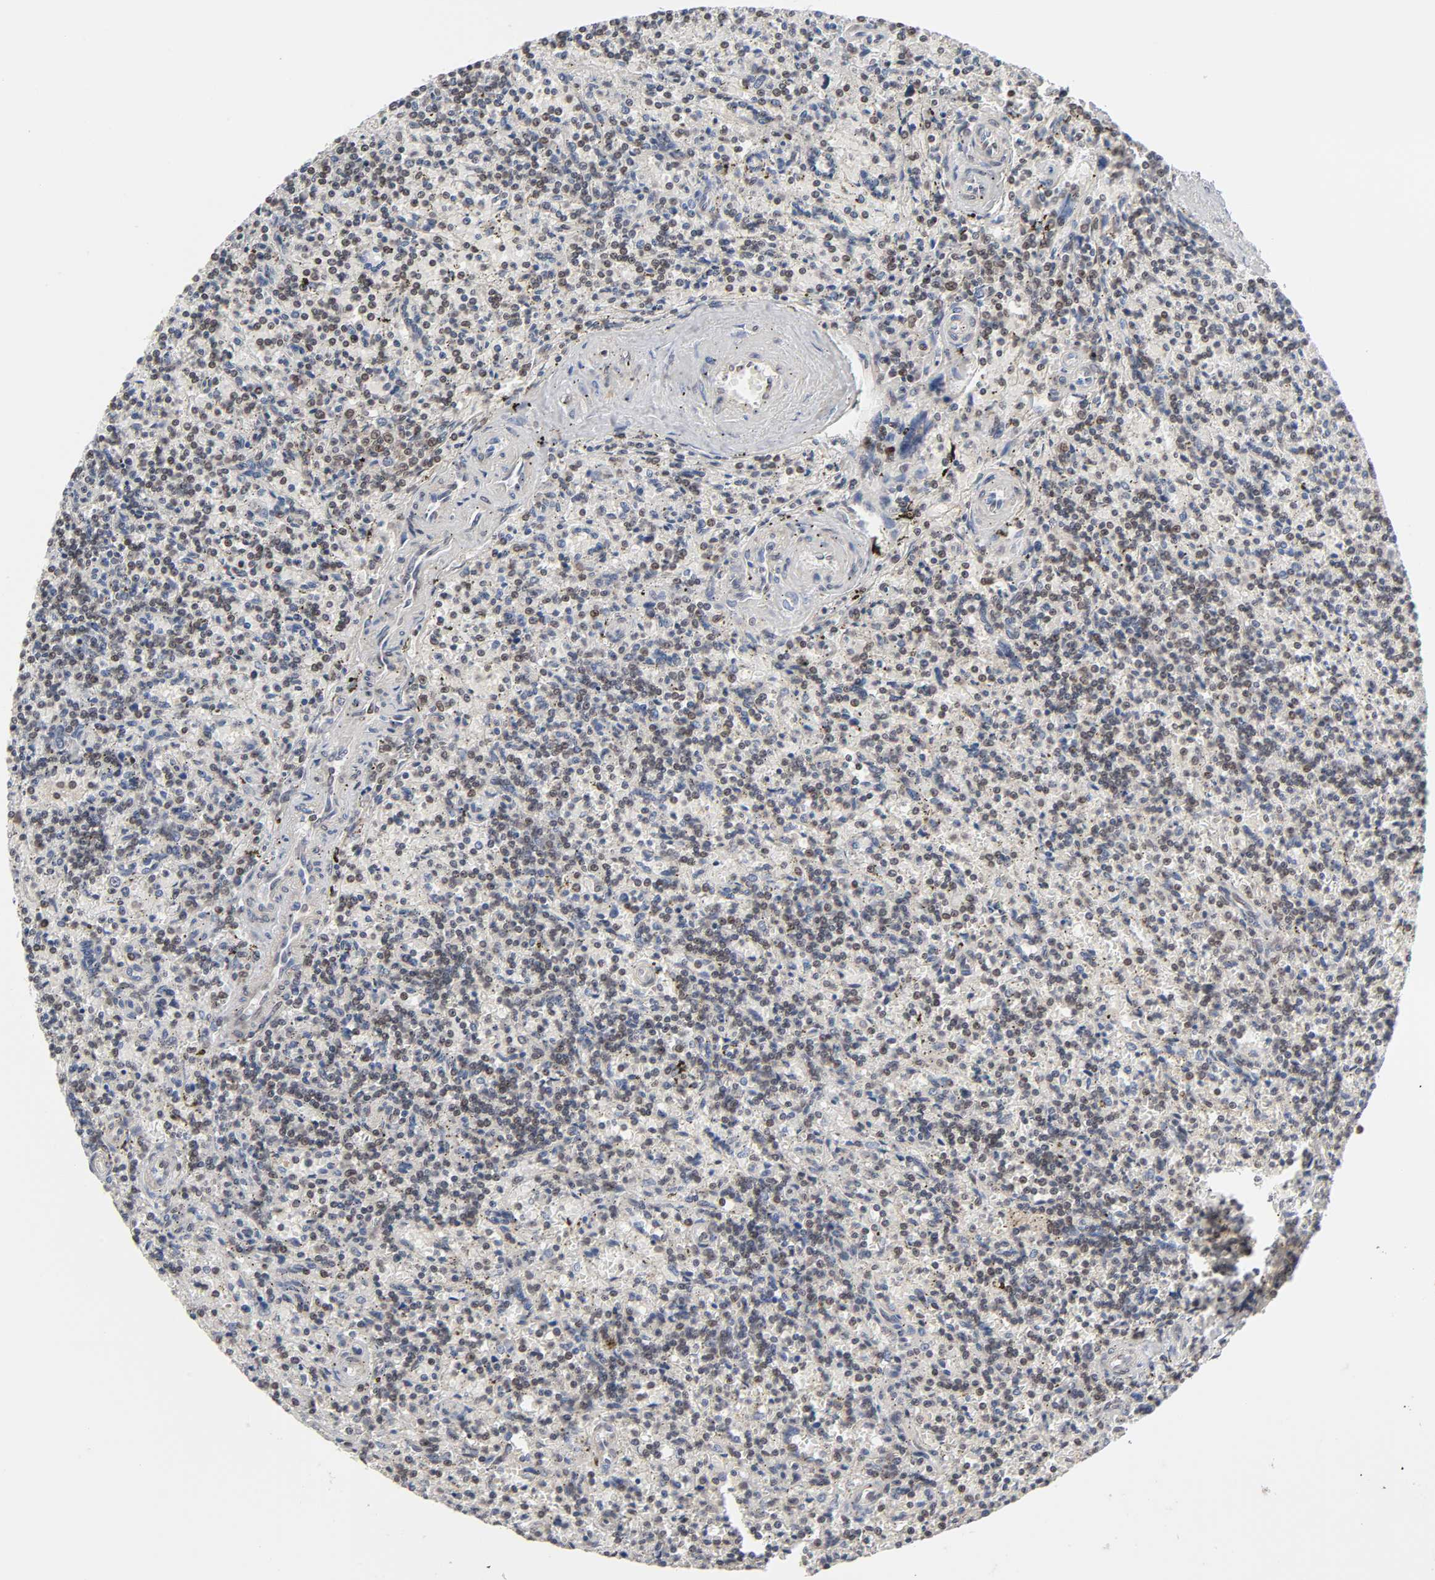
{"staining": {"intensity": "weak", "quantity": "25%-75%", "location": "nuclear"}, "tissue": "lymphoma", "cell_type": "Tumor cells", "image_type": "cancer", "snomed": [{"axis": "morphology", "description": "Malignant lymphoma, non-Hodgkin's type, Low grade"}, {"axis": "topography", "description": "Spleen"}], "caption": "Brown immunohistochemical staining in human low-grade malignant lymphoma, non-Hodgkin's type displays weak nuclear expression in approximately 25%-75% of tumor cells.", "gene": "CPN2", "patient": {"sex": "male", "age": 73}}